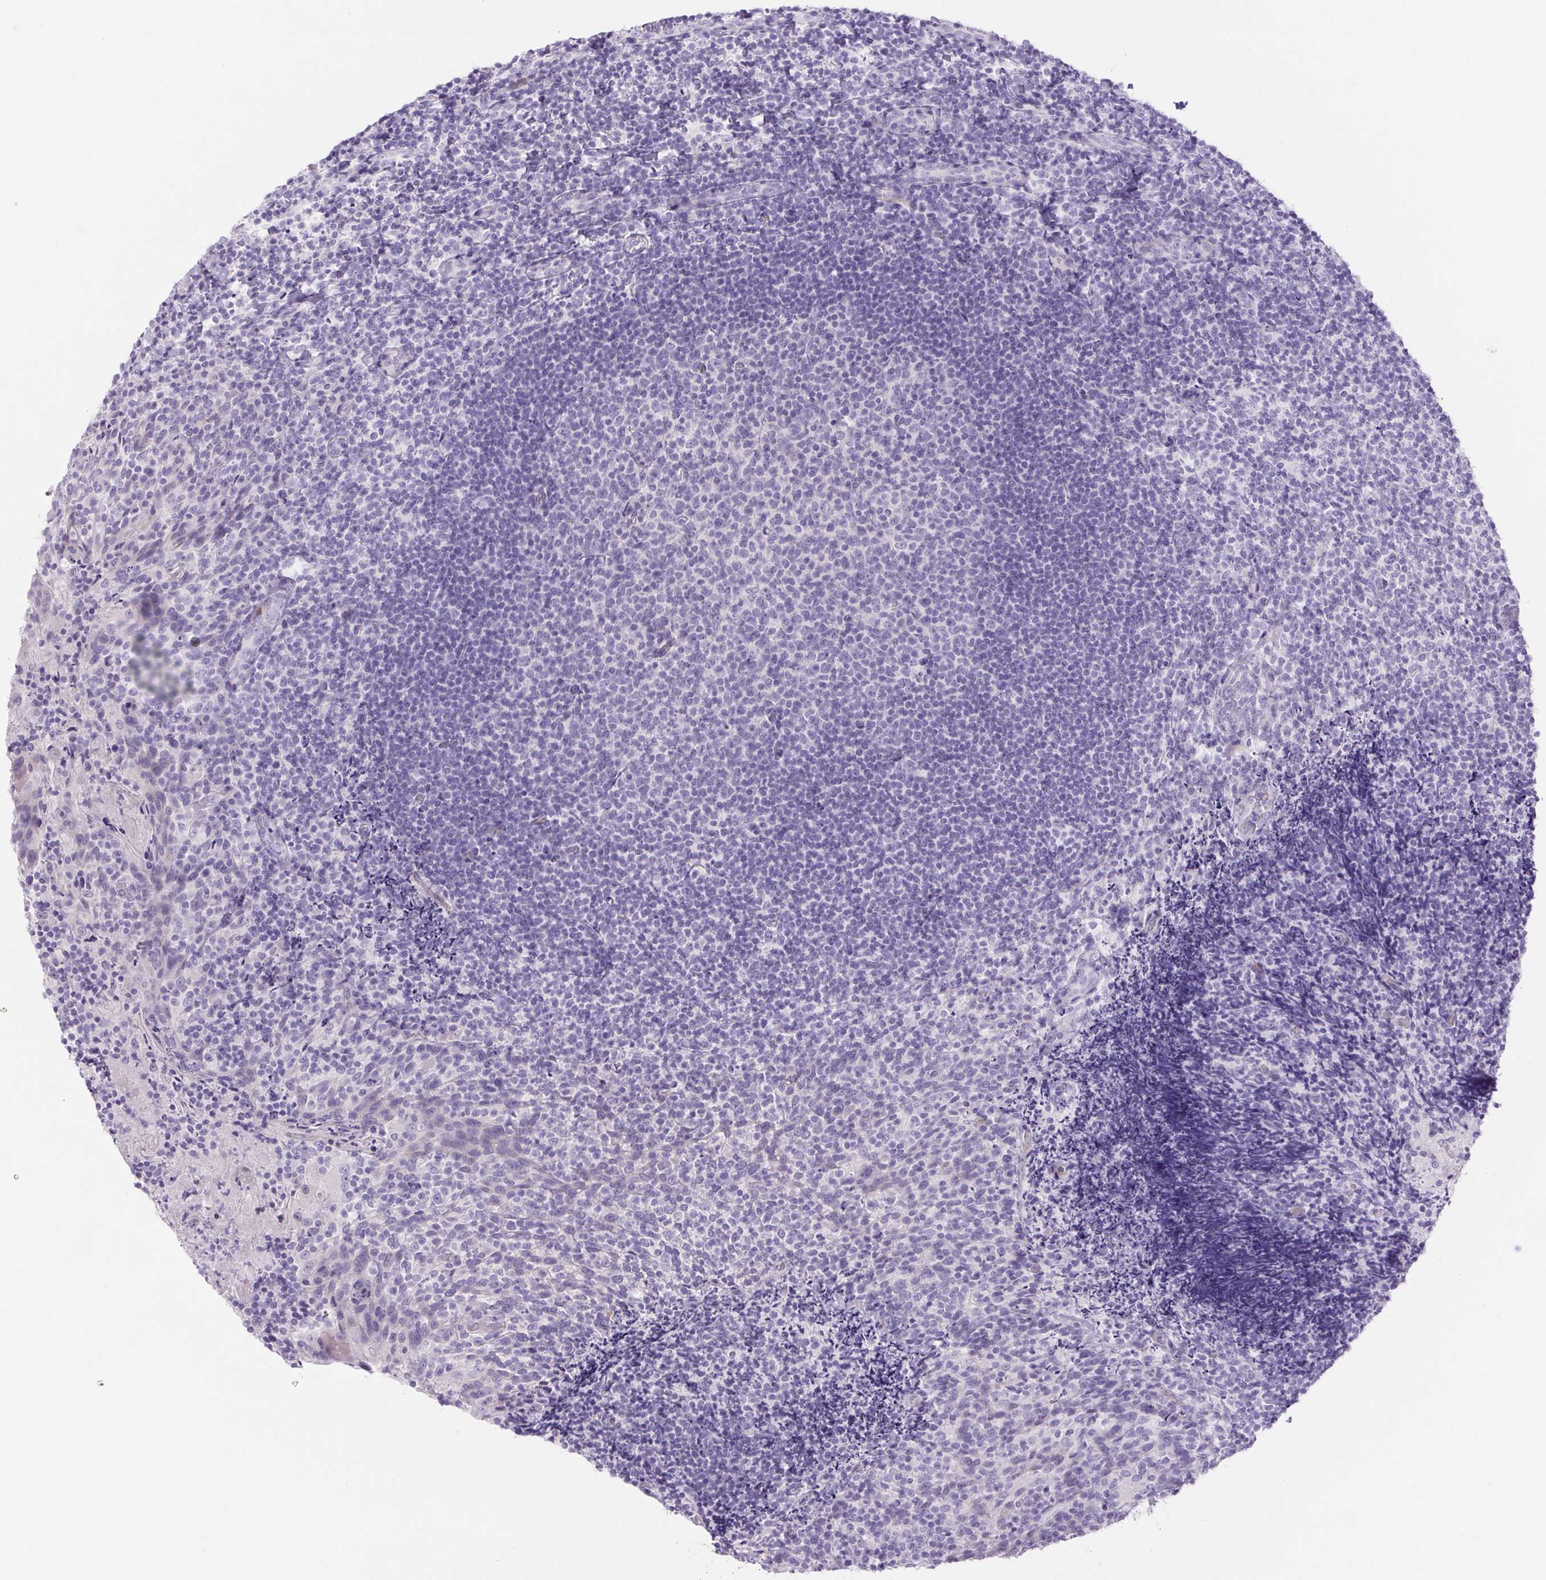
{"staining": {"intensity": "negative", "quantity": "none", "location": "none"}, "tissue": "tonsil", "cell_type": "Germinal center cells", "image_type": "normal", "snomed": [{"axis": "morphology", "description": "Normal tissue, NOS"}, {"axis": "topography", "description": "Tonsil"}], "caption": "This is an immunohistochemistry (IHC) image of normal tonsil. There is no staining in germinal center cells.", "gene": "ERP27", "patient": {"sex": "female", "age": 10}}